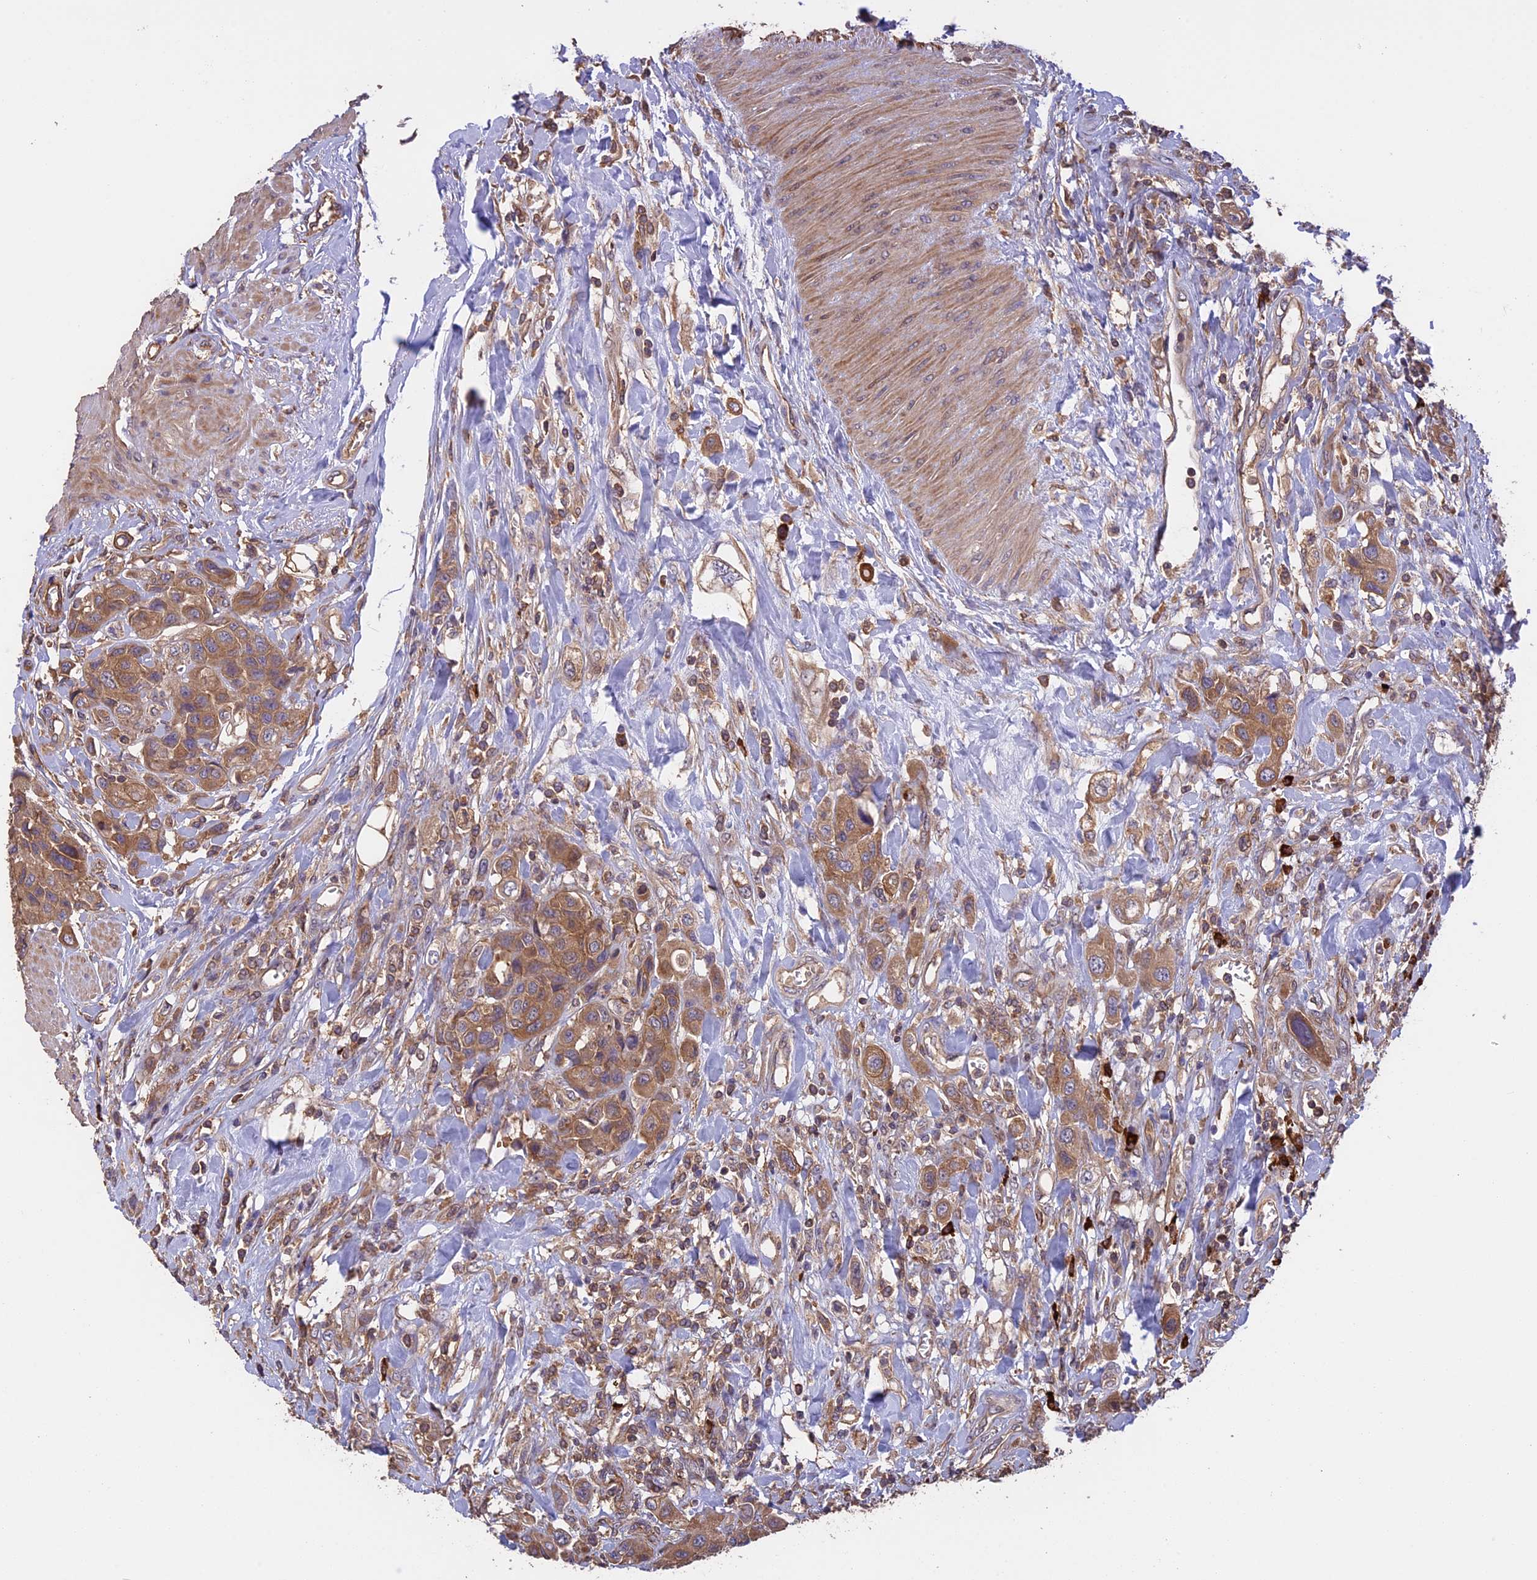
{"staining": {"intensity": "moderate", "quantity": ">75%", "location": "cytoplasmic/membranous"}, "tissue": "urothelial cancer", "cell_type": "Tumor cells", "image_type": "cancer", "snomed": [{"axis": "morphology", "description": "Urothelial carcinoma, High grade"}, {"axis": "topography", "description": "Urinary bladder"}], "caption": "A photomicrograph showing moderate cytoplasmic/membranous staining in approximately >75% of tumor cells in urothelial carcinoma (high-grade), as visualized by brown immunohistochemical staining.", "gene": "GAS8", "patient": {"sex": "male", "age": 50}}